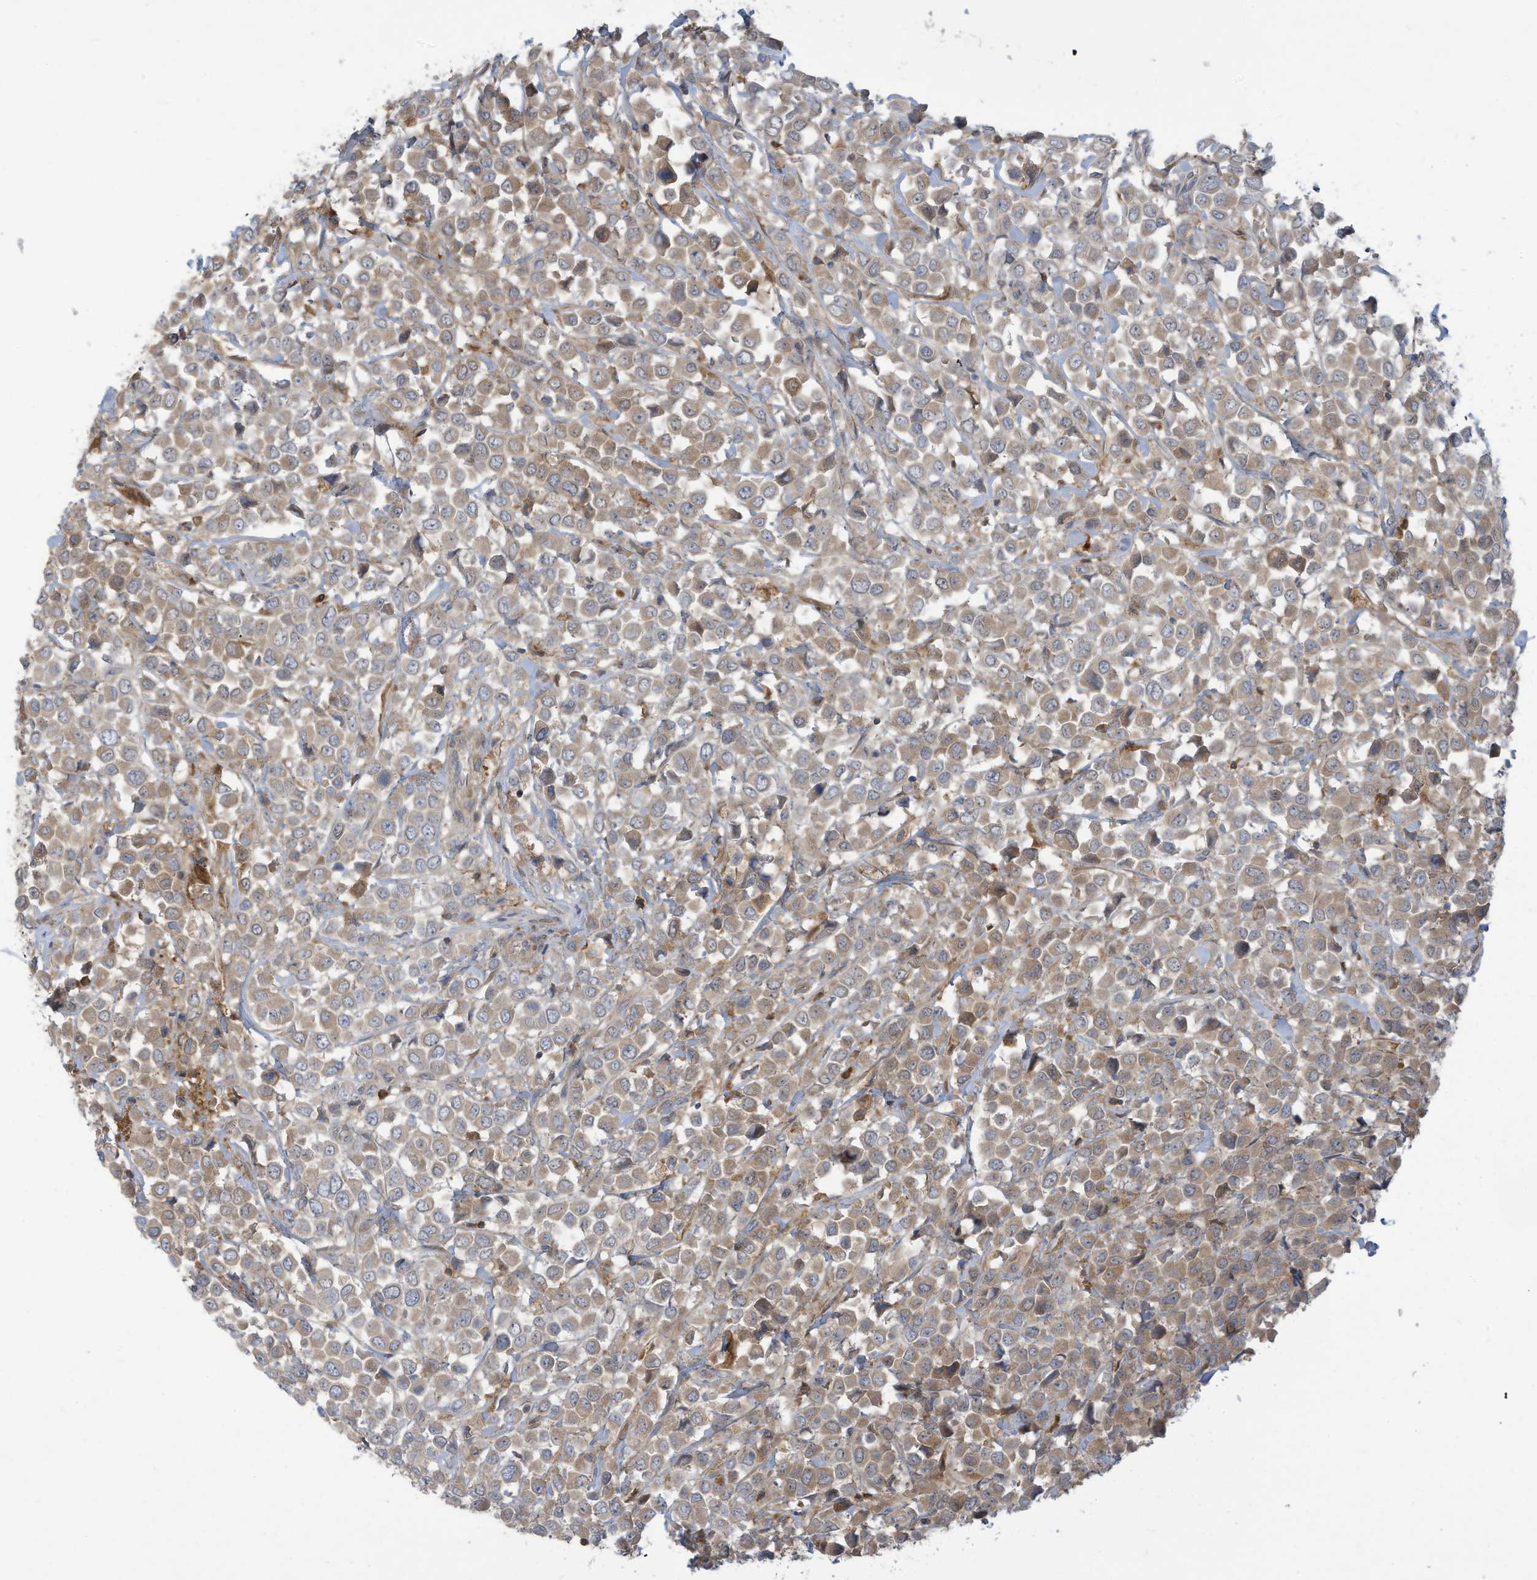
{"staining": {"intensity": "weak", "quantity": ">75%", "location": "cytoplasmic/membranous"}, "tissue": "breast cancer", "cell_type": "Tumor cells", "image_type": "cancer", "snomed": [{"axis": "morphology", "description": "Duct carcinoma"}, {"axis": "topography", "description": "Breast"}], "caption": "Brown immunohistochemical staining in invasive ductal carcinoma (breast) demonstrates weak cytoplasmic/membranous staining in about >75% of tumor cells.", "gene": "ADI1", "patient": {"sex": "female", "age": 61}}